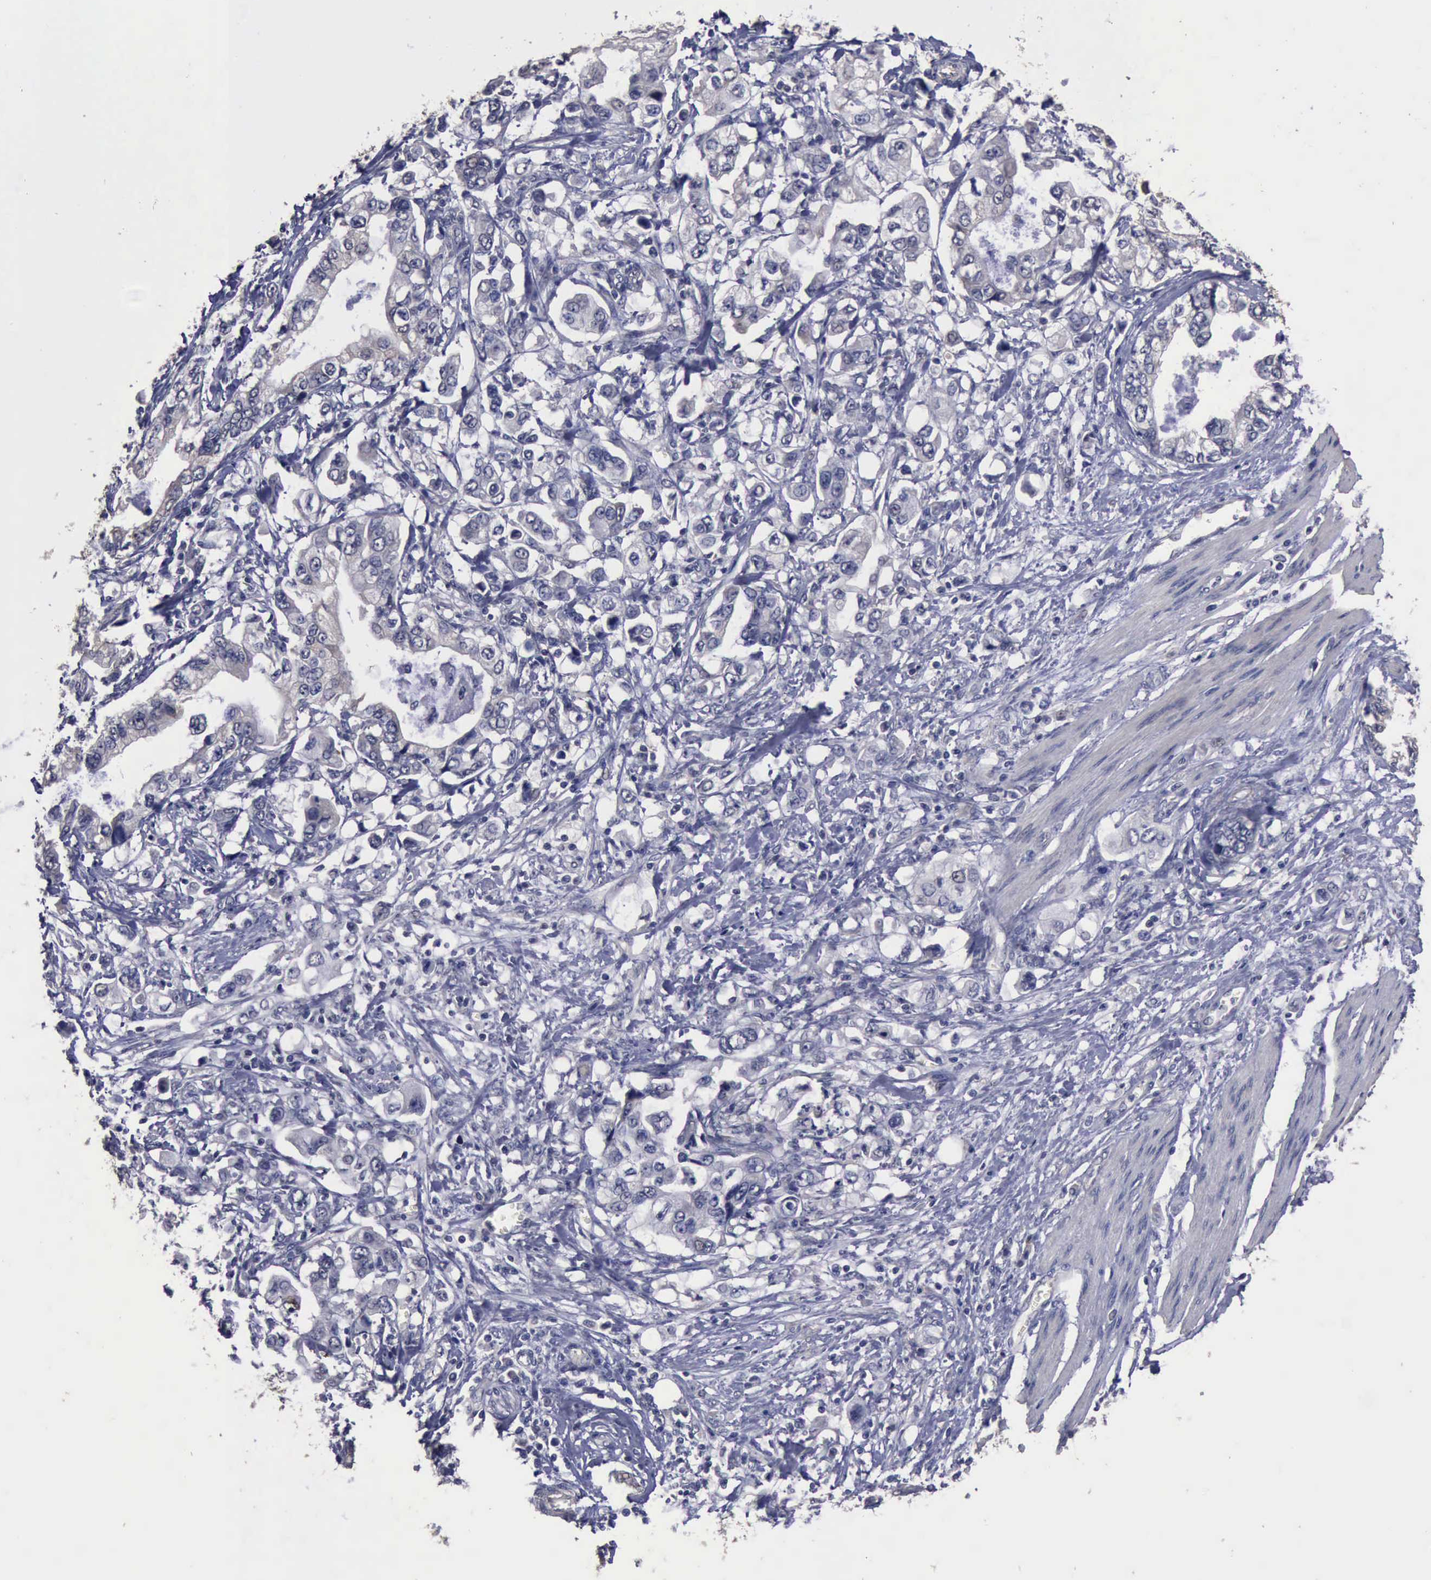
{"staining": {"intensity": "moderate", "quantity": "25%-75%", "location": "cytoplasmic/membranous"}, "tissue": "stomach cancer", "cell_type": "Tumor cells", "image_type": "cancer", "snomed": [{"axis": "morphology", "description": "Adenocarcinoma, NOS"}, {"axis": "topography", "description": "Pancreas"}, {"axis": "topography", "description": "Stomach, upper"}], "caption": "Immunohistochemical staining of human adenocarcinoma (stomach) exhibits medium levels of moderate cytoplasmic/membranous protein staining in about 25%-75% of tumor cells.", "gene": "CRKL", "patient": {"sex": "male", "age": 77}}